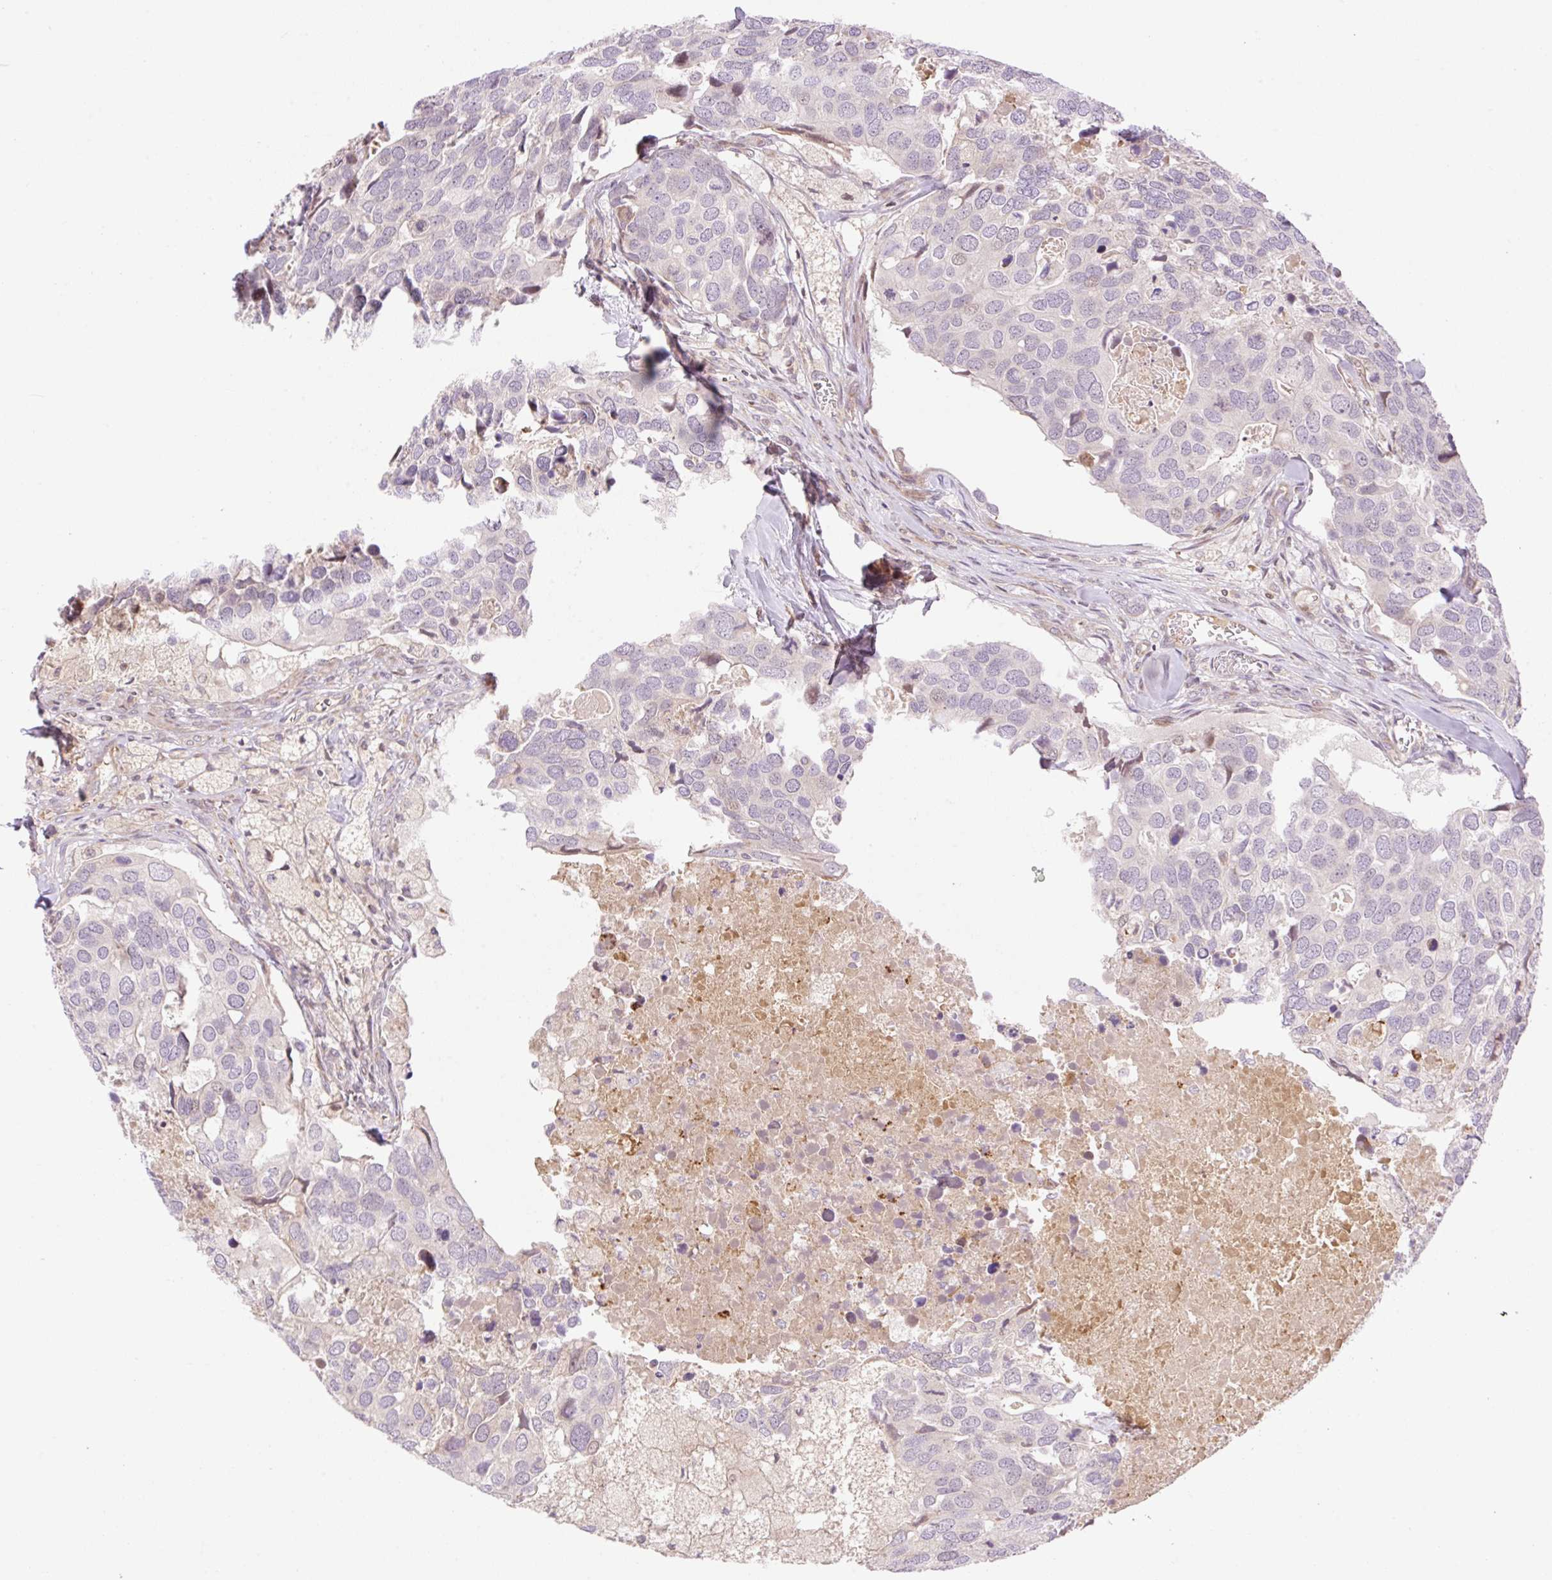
{"staining": {"intensity": "negative", "quantity": "none", "location": "none"}, "tissue": "breast cancer", "cell_type": "Tumor cells", "image_type": "cancer", "snomed": [{"axis": "morphology", "description": "Duct carcinoma"}, {"axis": "topography", "description": "Breast"}], "caption": "A micrograph of human breast cancer is negative for staining in tumor cells.", "gene": "ZNF394", "patient": {"sex": "female", "age": 83}}